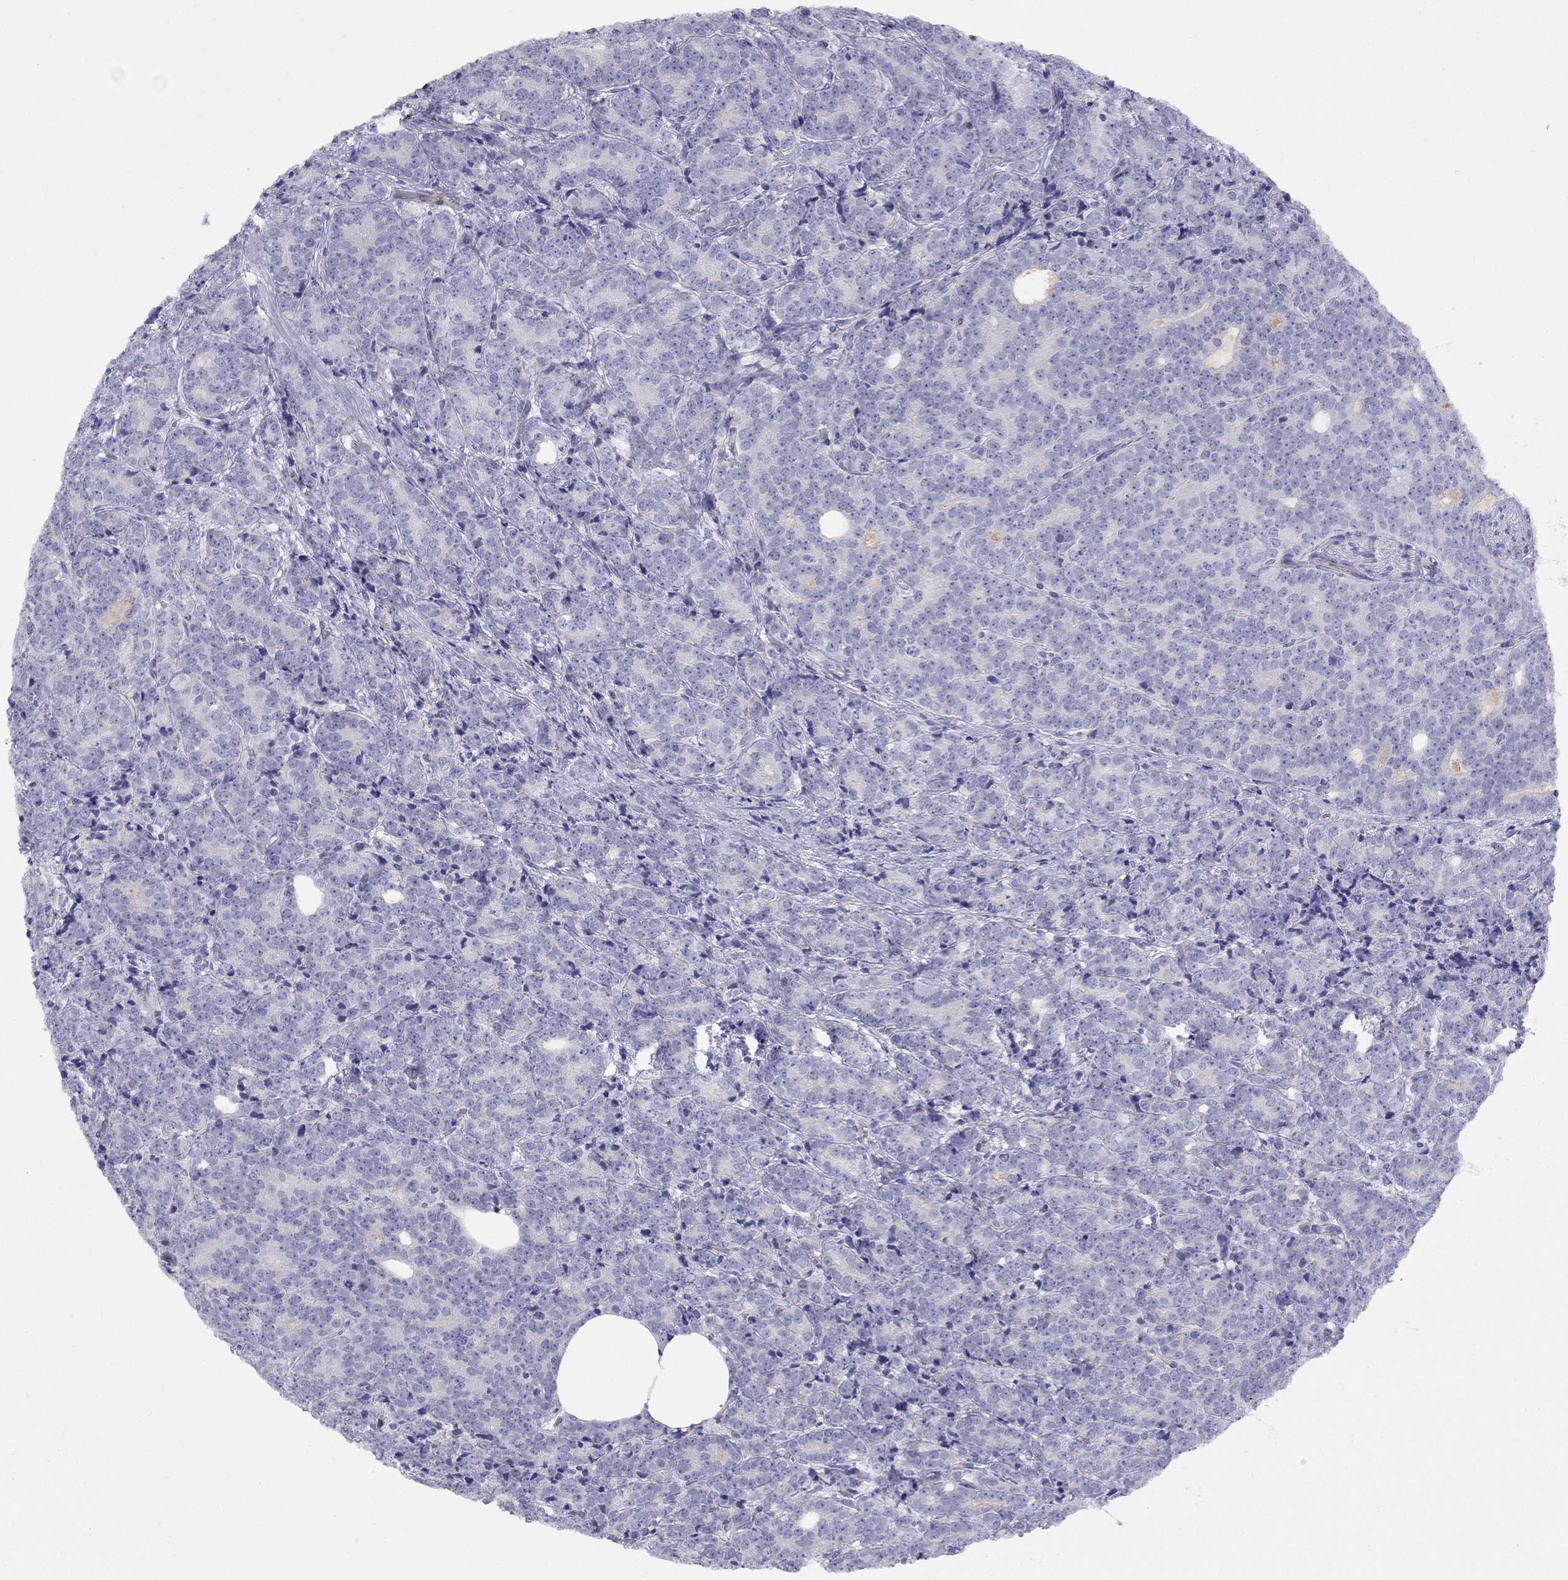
{"staining": {"intensity": "negative", "quantity": "none", "location": "none"}, "tissue": "prostate cancer", "cell_type": "Tumor cells", "image_type": "cancer", "snomed": [{"axis": "morphology", "description": "Adenocarcinoma, NOS"}, {"axis": "topography", "description": "Prostate"}], "caption": "This histopathology image is of prostate cancer (adenocarcinoma) stained with IHC to label a protein in brown with the nuclei are counter-stained blue. There is no positivity in tumor cells.", "gene": "SPINT4", "patient": {"sex": "male", "age": 71}}